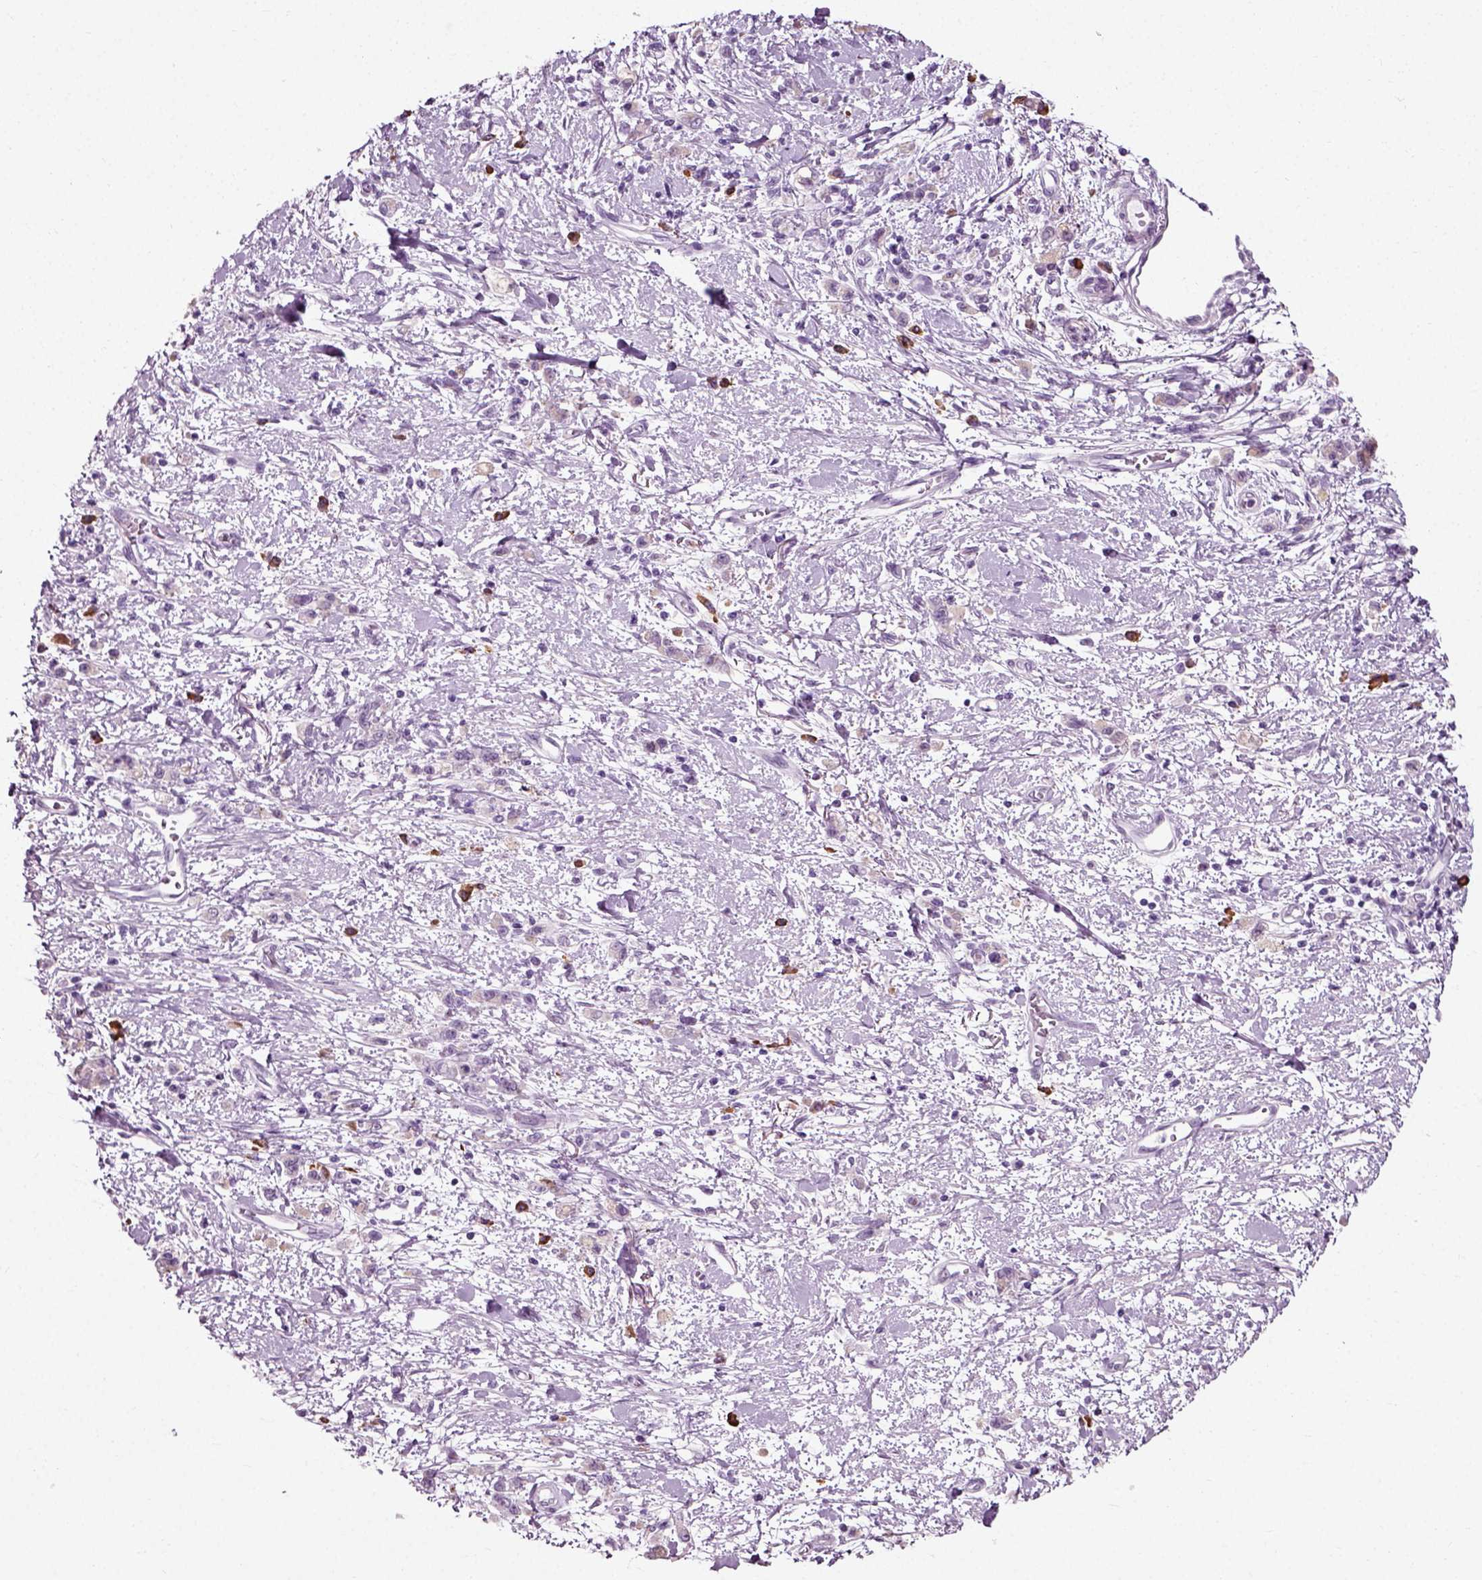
{"staining": {"intensity": "weak", "quantity": "<25%", "location": "cytoplasmic/membranous"}, "tissue": "stomach cancer", "cell_type": "Tumor cells", "image_type": "cancer", "snomed": [{"axis": "morphology", "description": "Adenocarcinoma, NOS"}, {"axis": "topography", "description": "Stomach"}], "caption": "A photomicrograph of stomach adenocarcinoma stained for a protein shows no brown staining in tumor cells.", "gene": "SLC26A8", "patient": {"sex": "male", "age": 77}}